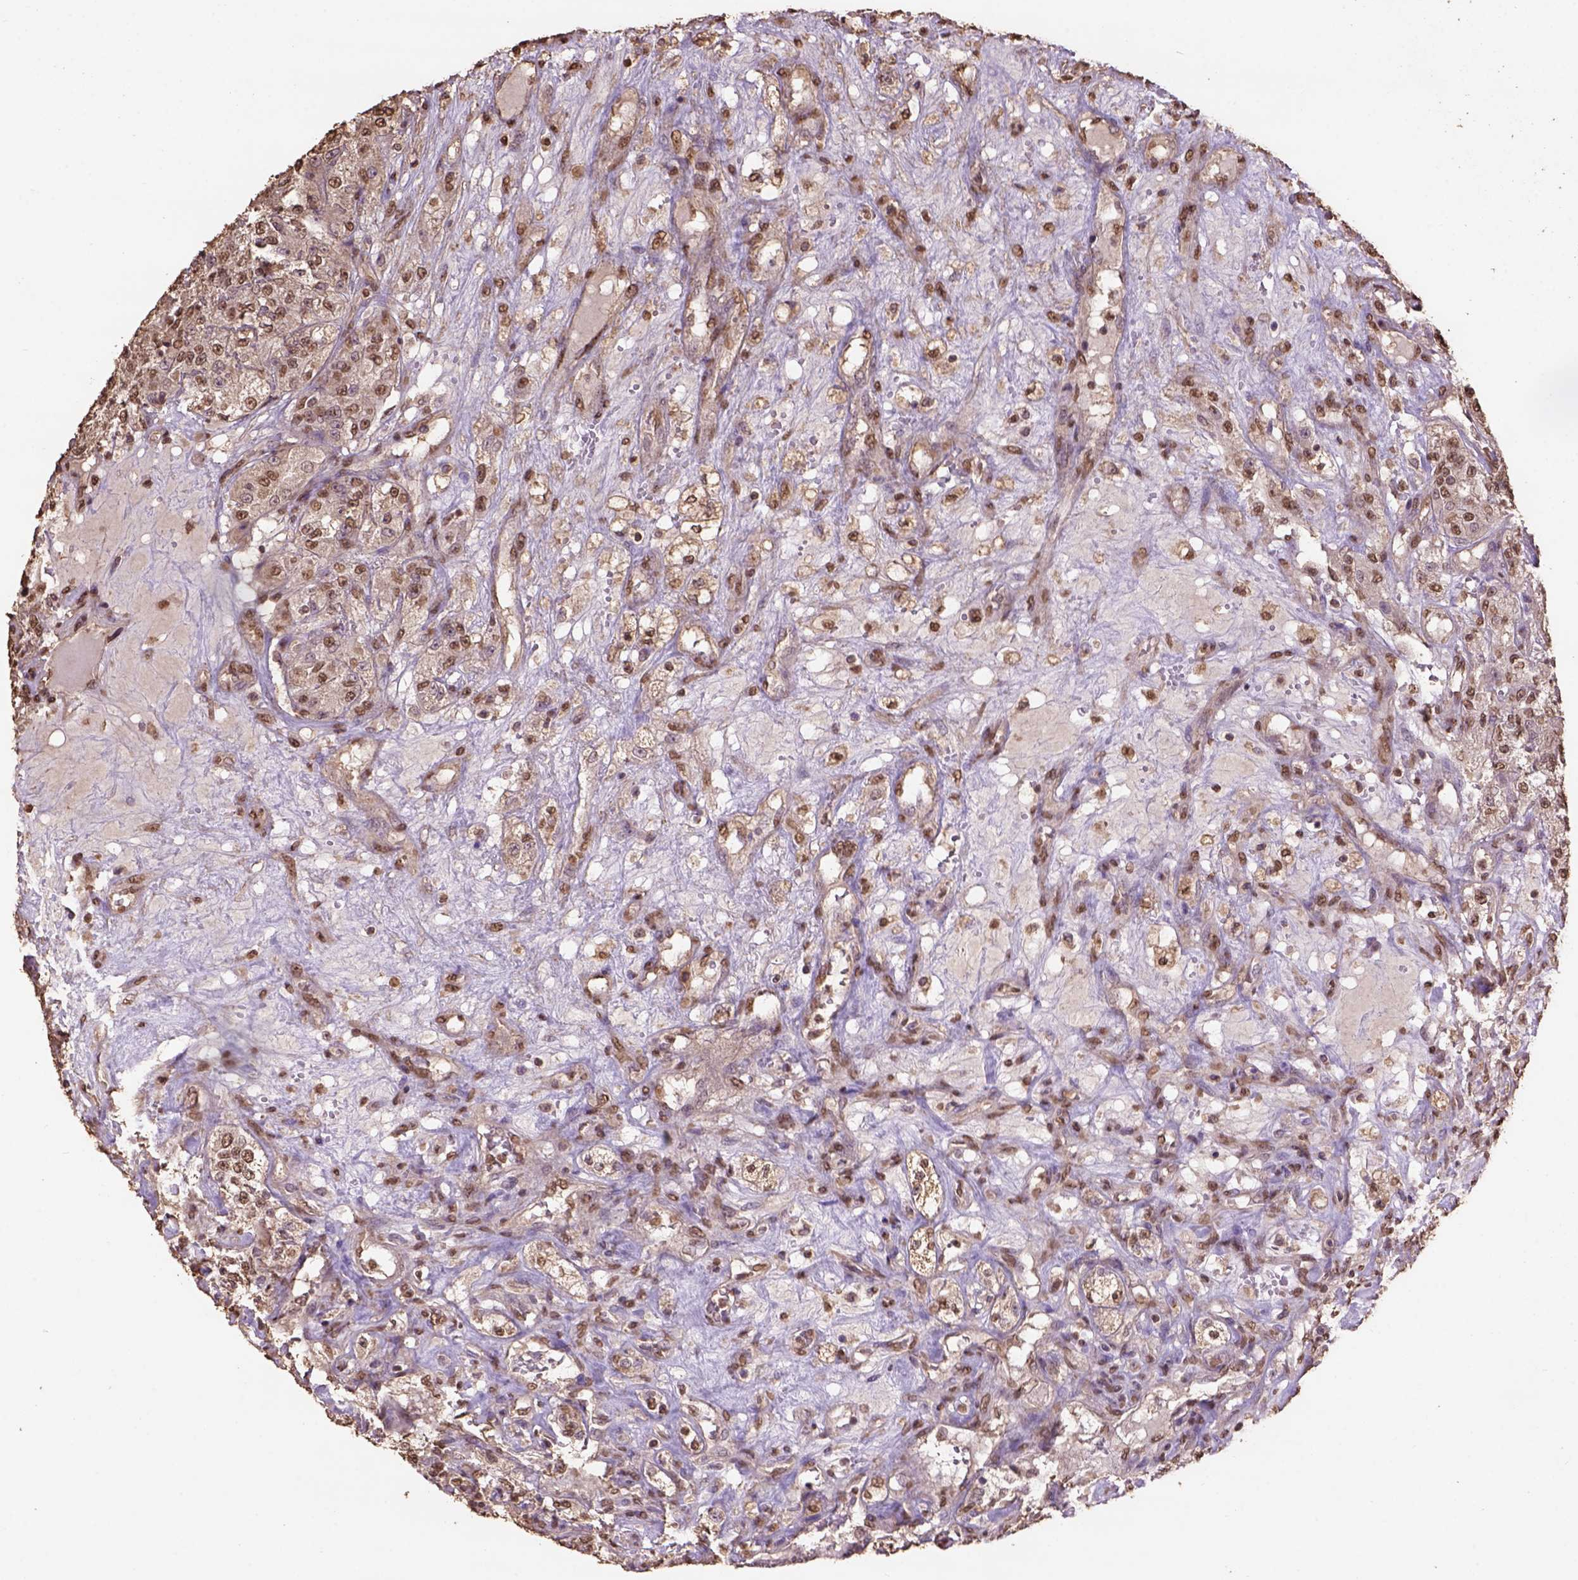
{"staining": {"intensity": "moderate", "quantity": "25%-75%", "location": "nuclear"}, "tissue": "renal cancer", "cell_type": "Tumor cells", "image_type": "cancer", "snomed": [{"axis": "morphology", "description": "Adenocarcinoma, NOS"}, {"axis": "topography", "description": "Kidney"}], "caption": "Immunohistochemistry (IHC) staining of renal cancer (adenocarcinoma), which shows medium levels of moderate nuclear positivity in about 25%-75% of tumor cells indicating moderate nuclear protein expression. The staining was performed using DAB (brown) for protein detection and nuclei were counterstained in hematoxylin (blue).", "gene": "CSTF2T", "patient": {"sex": "female", "age": 63}}